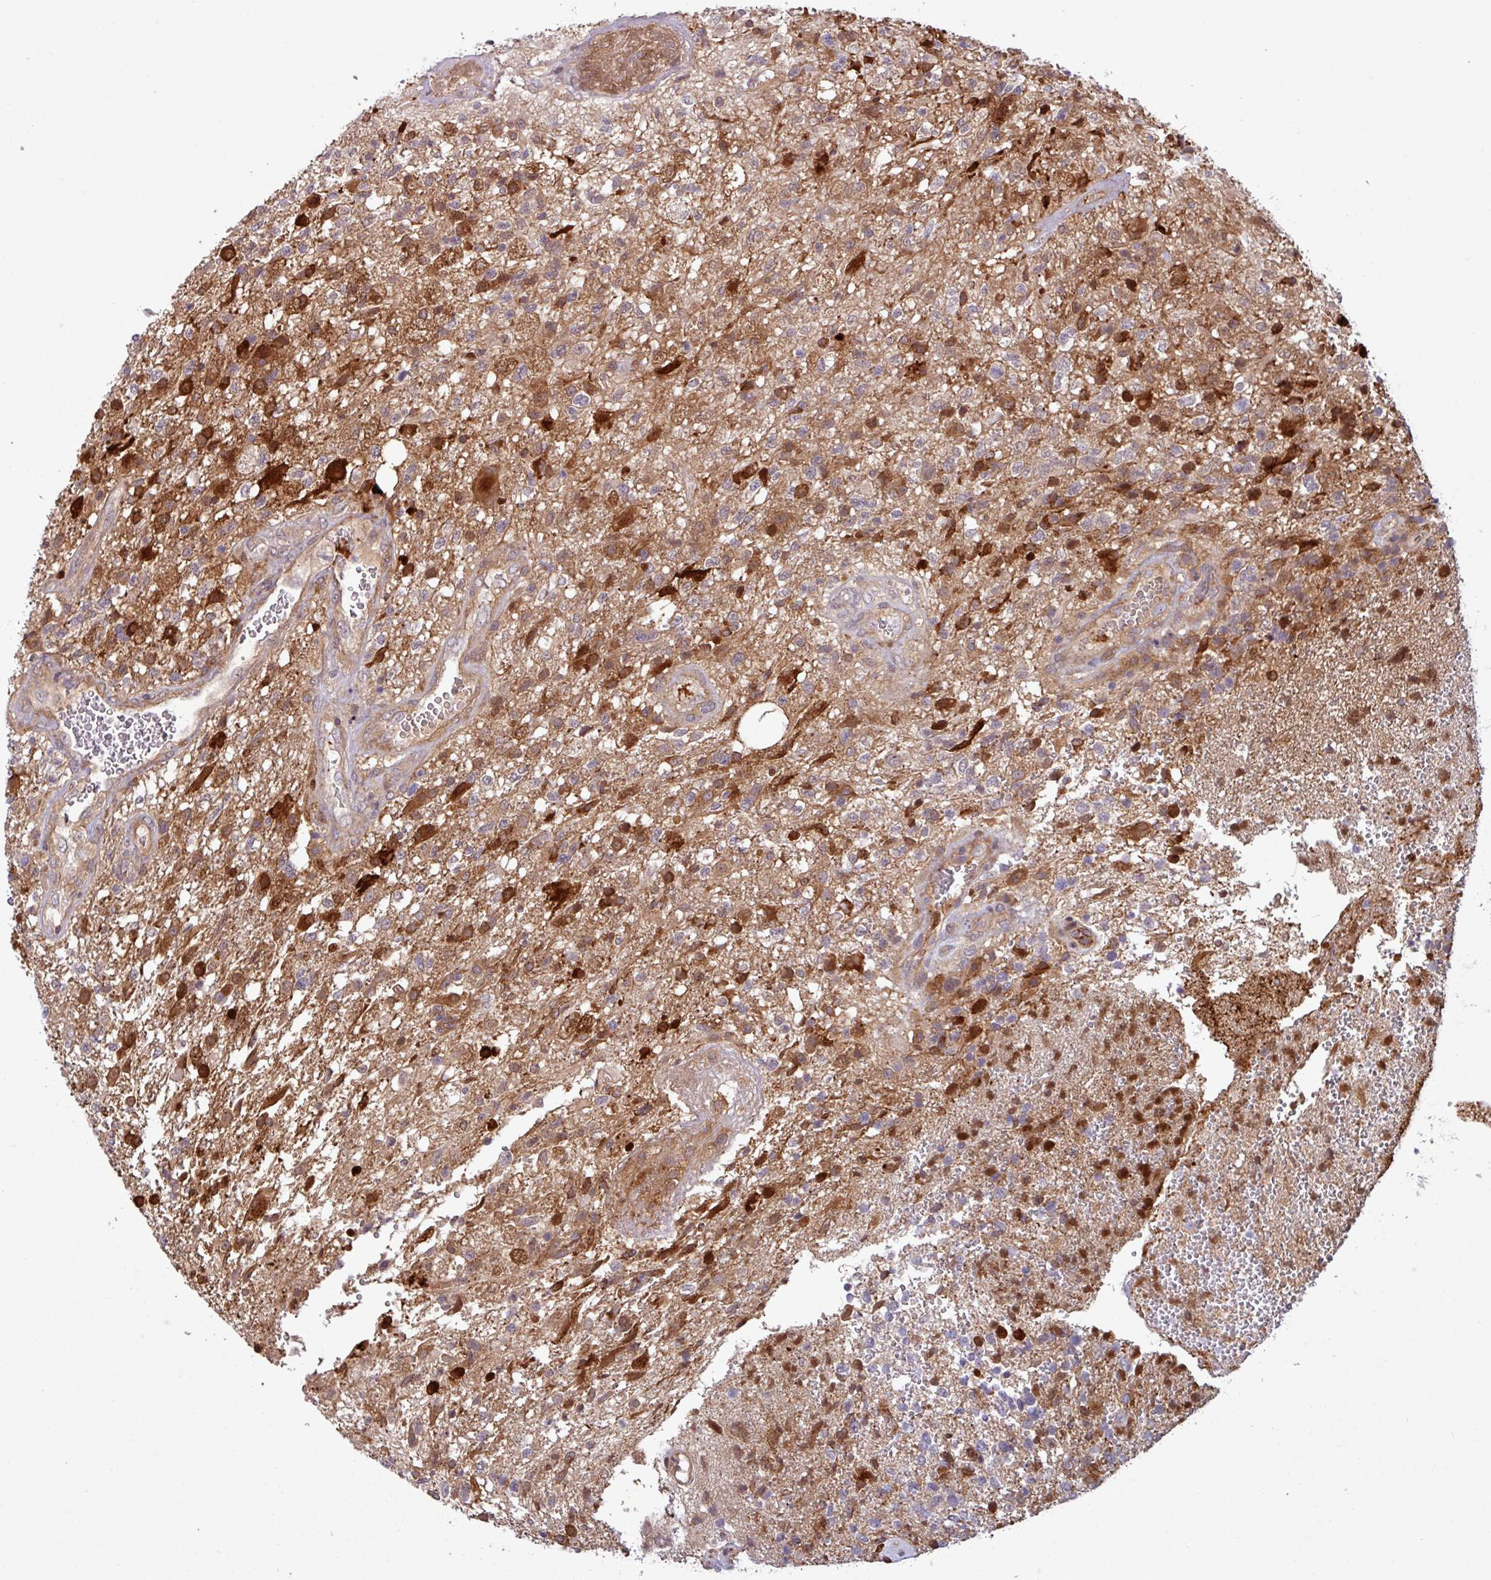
{"staining": {"intensity": "strong", "quantity": "25%-75%", "location": "cytoplasmic/membranous"}, "tissue": "glioma", "cell_type": "Tumor cells", "image_type": "cancer", "snomed": [{"axis": "morphology", "description": "Glioma, malignant, High grade"}, {"axis": "topography", "description": "Brain"}], "caption": "Brown immunohistochemical staining in glioma displays strong cytoplasmic/membranous expression in approximately 25%-75% of tumor cells. (brown staining indicates protein expression, while blue staining denotes nuclei).", "gene": "PCED1A", "patient": {"sex": "male", "age": 56}}